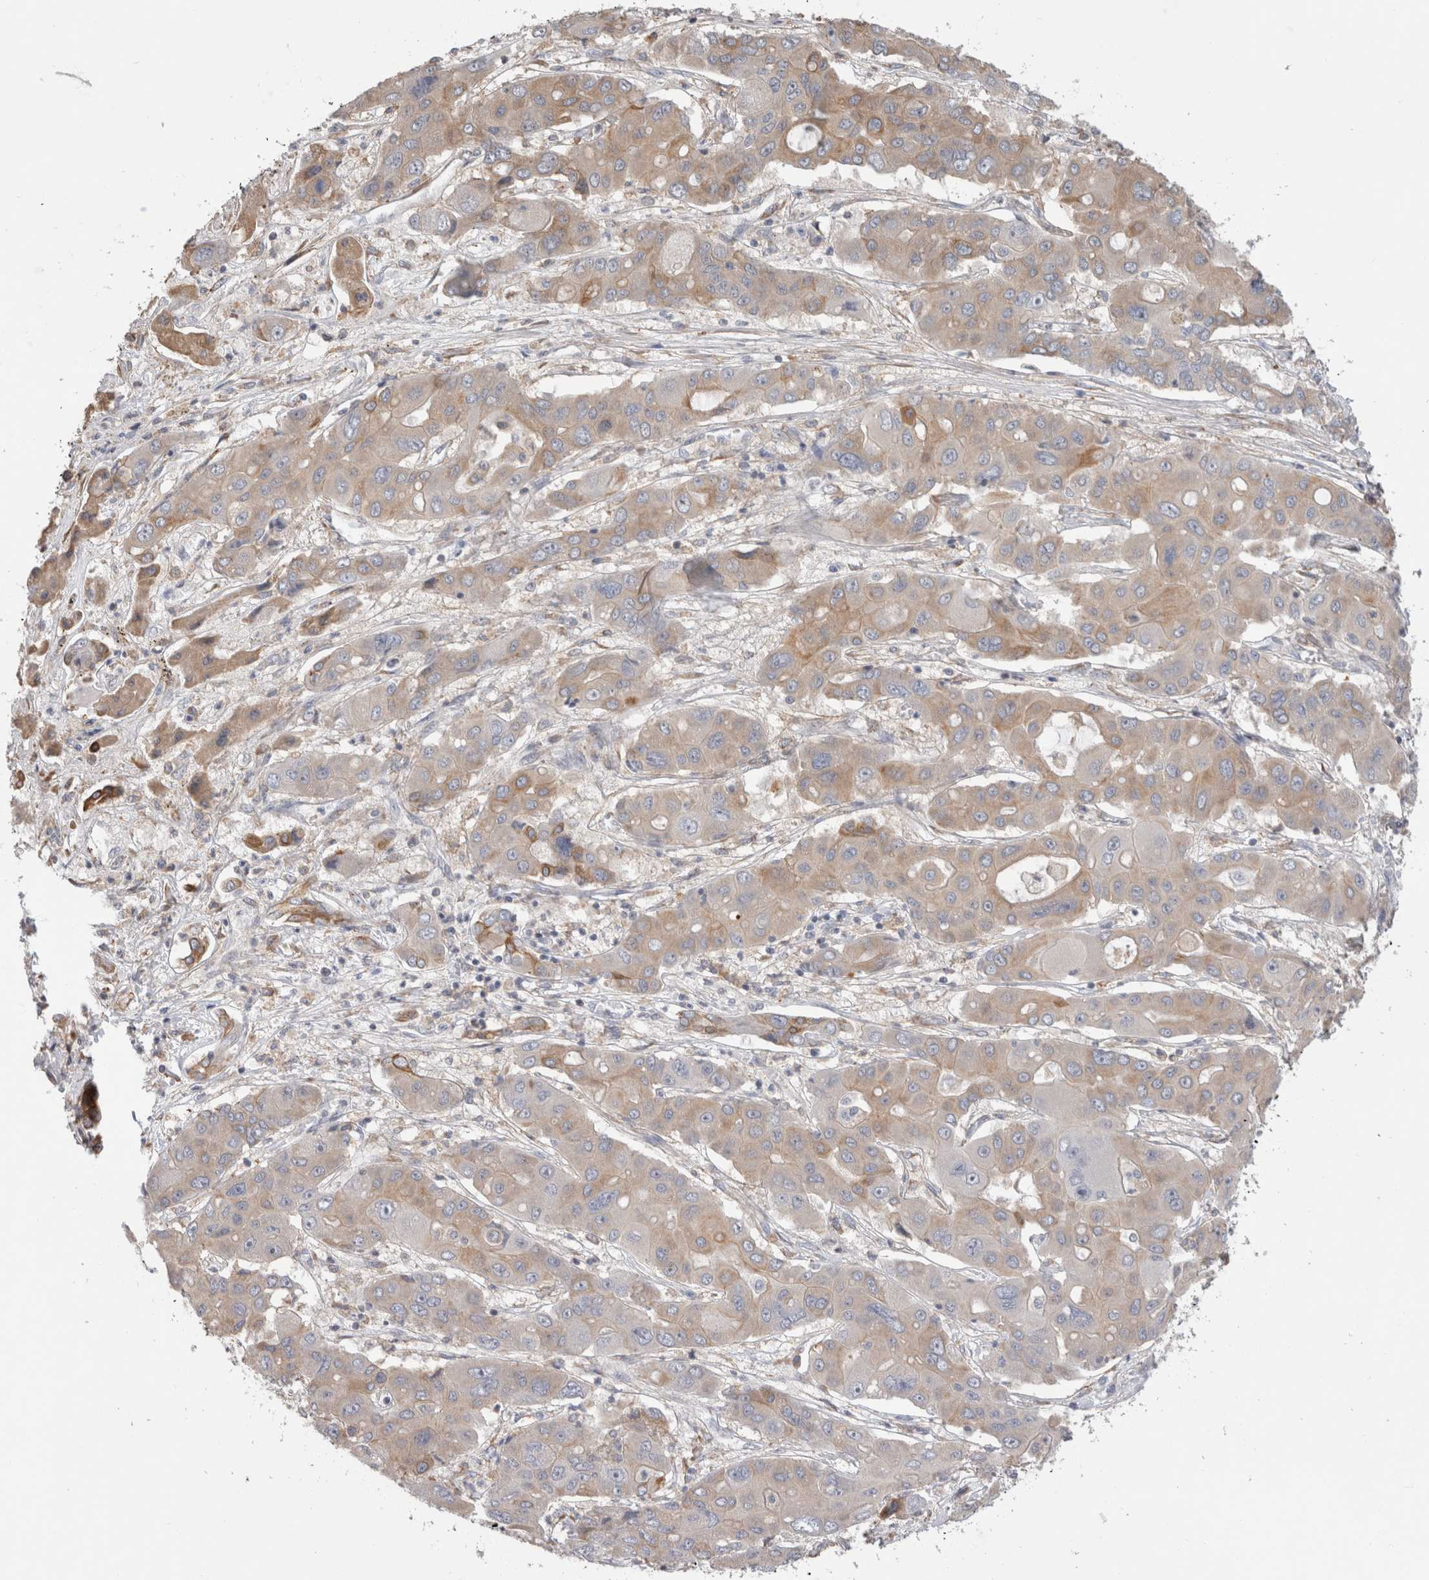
{"staining": {"intensity": "weak", "quantity": "25%-75%", "location": "cytoplasmic/membranous"}, "tissue": "liver cancer", "cell_type": "Tumor cells", "image_type": "cancer", "snomed": [{"axis": "morphology", "description": "Cholangiocarcinoma"}, {"axis": "topography", "description": "Liver"}], "caption": "Weak cytoplasmic/membranous staining for a protein is present in about 25%-75% of tumor cells of liver cholangiocarcinoma using IHC.", "gene": "SMAP2", "patient": {"sex": "male", "age": 67}}